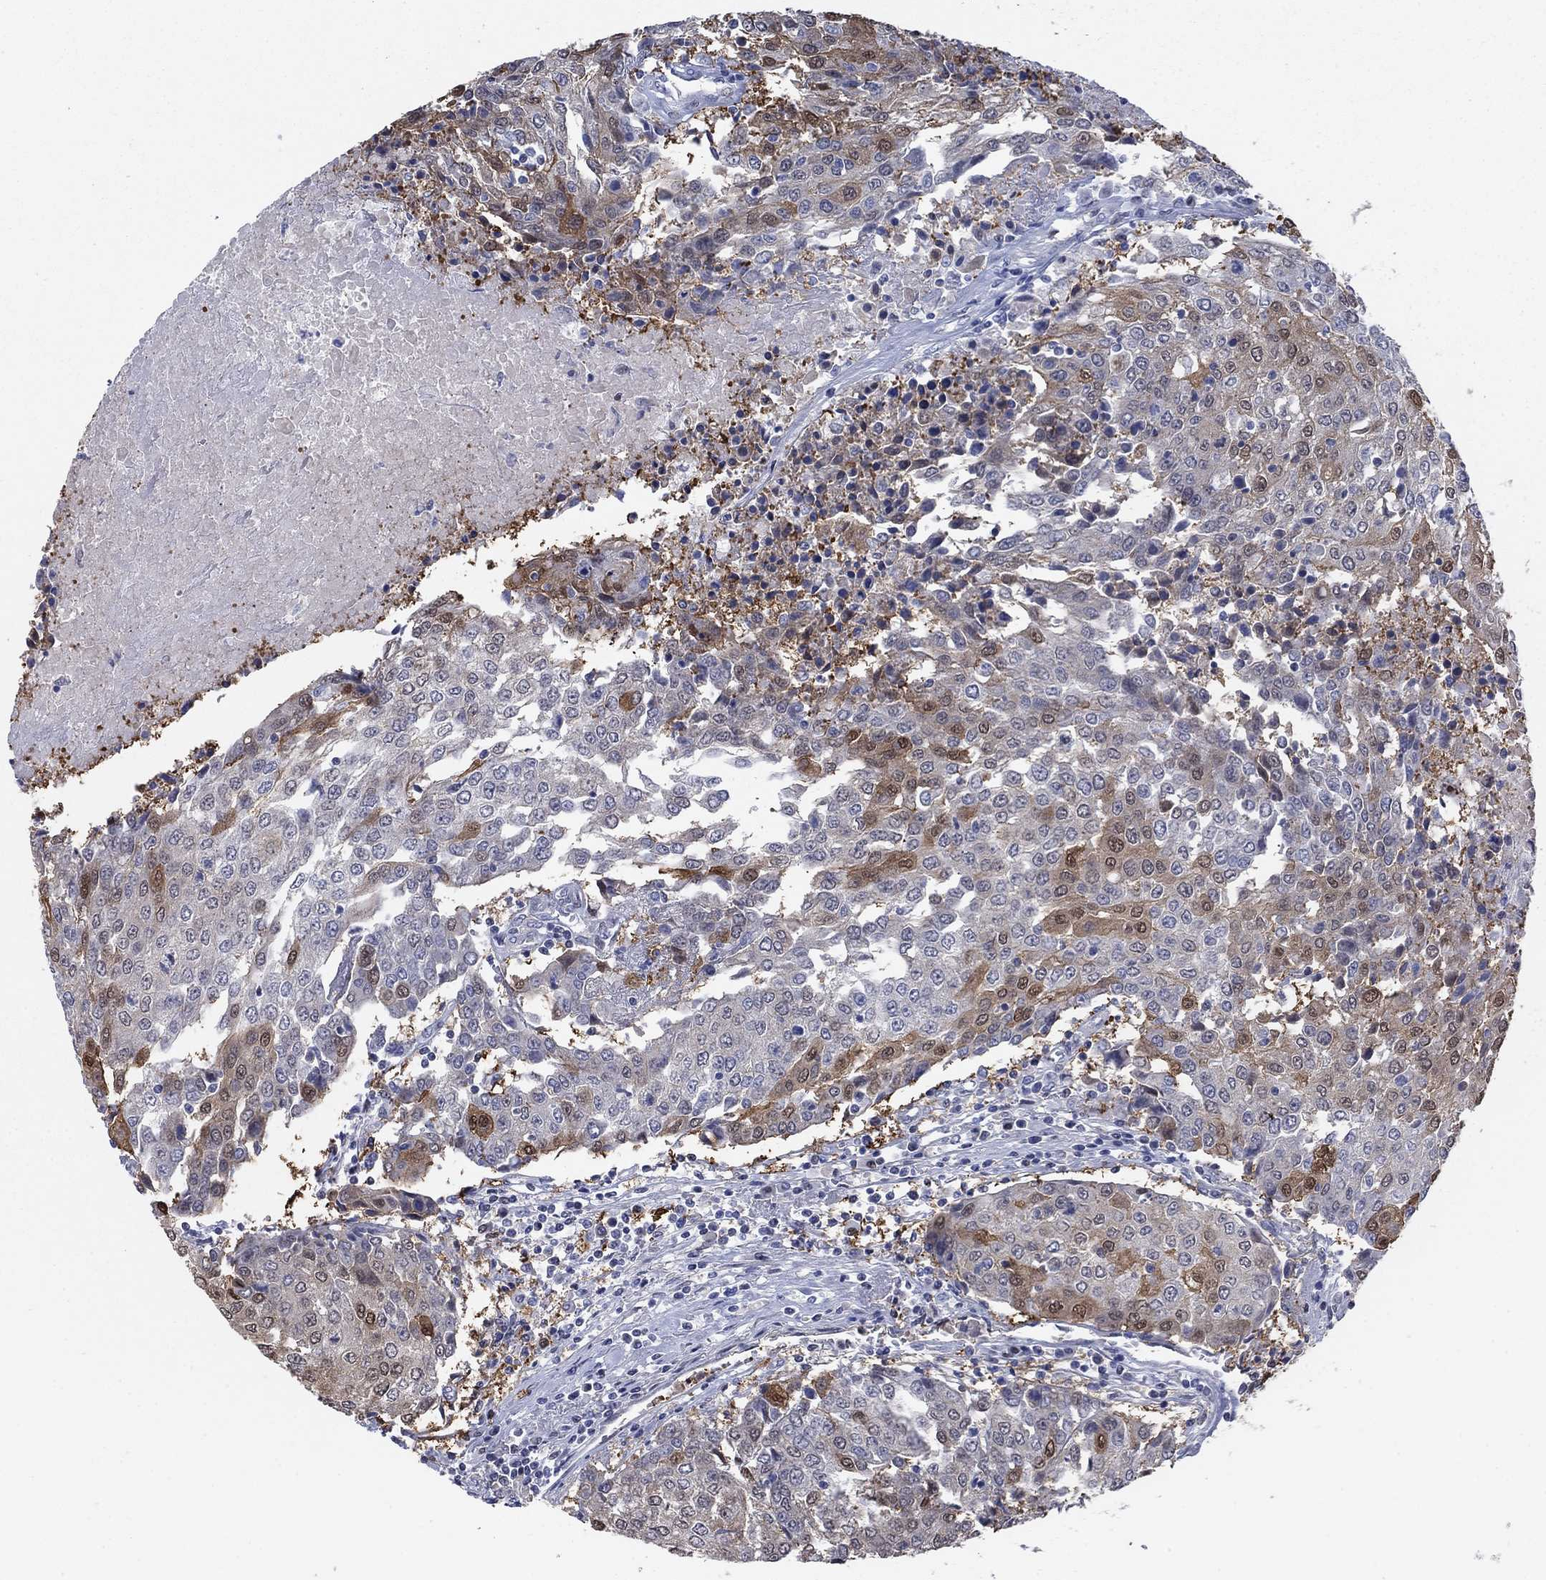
{"staining": {"intensity": "moderate", "quantity": "<25%", "location": "cytoplasmic/membranous,nuclear"}, "tissue": "urothelial cancer", "cell_type": "Tumor cells", "image_type": "cancer", "snomed": [{"axis": "morphology", "description": "Urothelial carcinoma, High grade"}, {"axis": "topography", "description": "Urinary bladder"}], "caption": "Immunohistochemistry (IHC) (DAB) staining of high-grade urothelial carcinoma demonstrates moderate cytoplasmic/membranous and nuclear protein staining in approximately <25% of tumor cells. The protein is shown in brown color, while the nuclei are stained blue.", "gene": "MYO3A", "patient": {"sex": "female", "age": 85}}